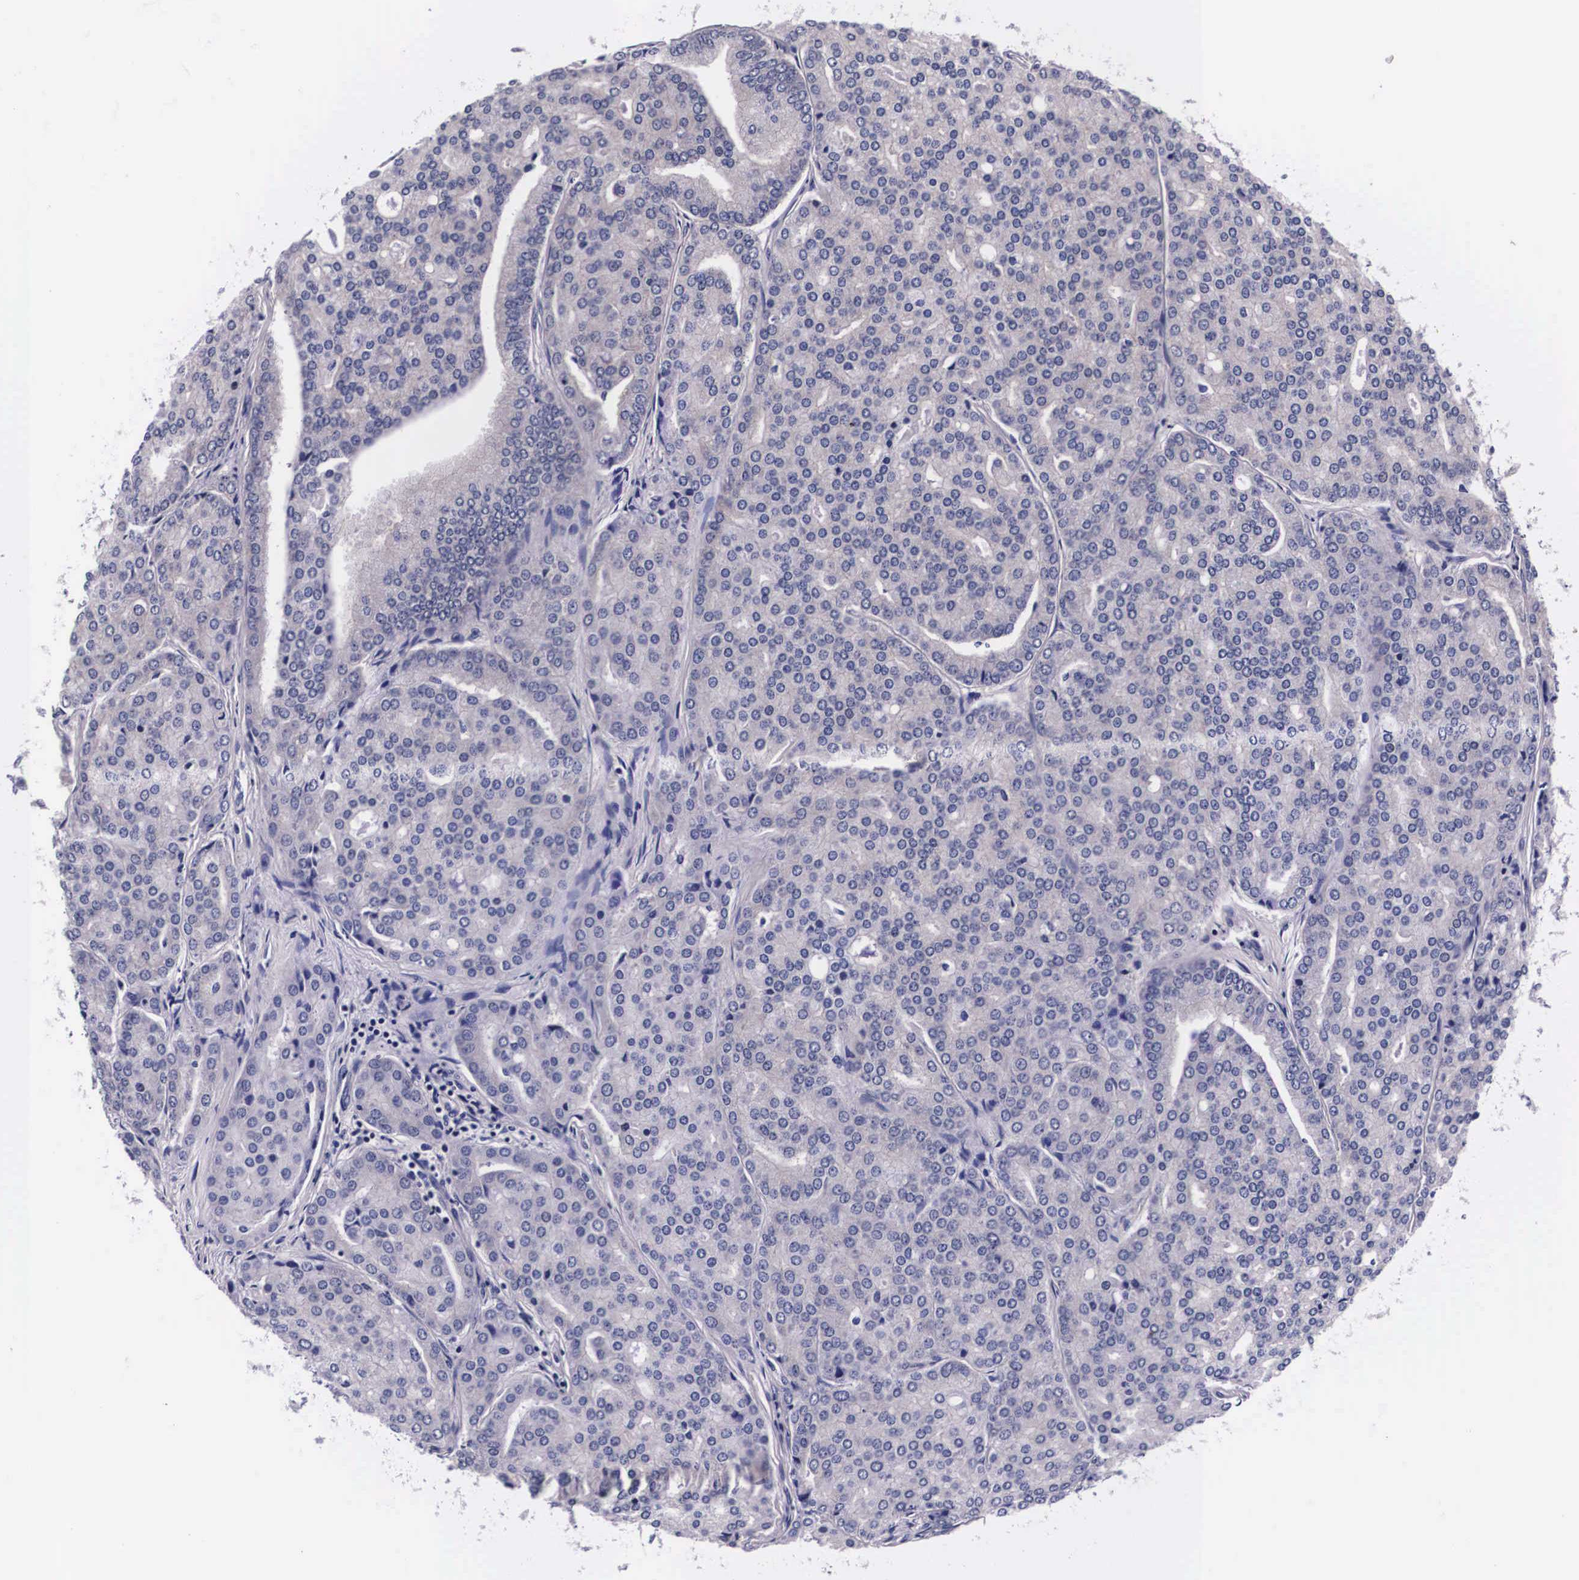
{"staining": {"intensity": "negative", "quantity": "none", "location": "none"}, "tissue": "prostate cancer", "cell_type": "Tumor cells", "image_type": "cancer", "snomed": [{"axis": "morphology", "description": "Adenocarcinoma, High grade"}, {"axis": "topography", "description": "Prostate"}], "caption": "There is no significant staining in tumor cells of prostate cancer (high-grade adenocarcinoma).", "gene": "PHETA2", "patient": {"sex": "male", "age": 64}}